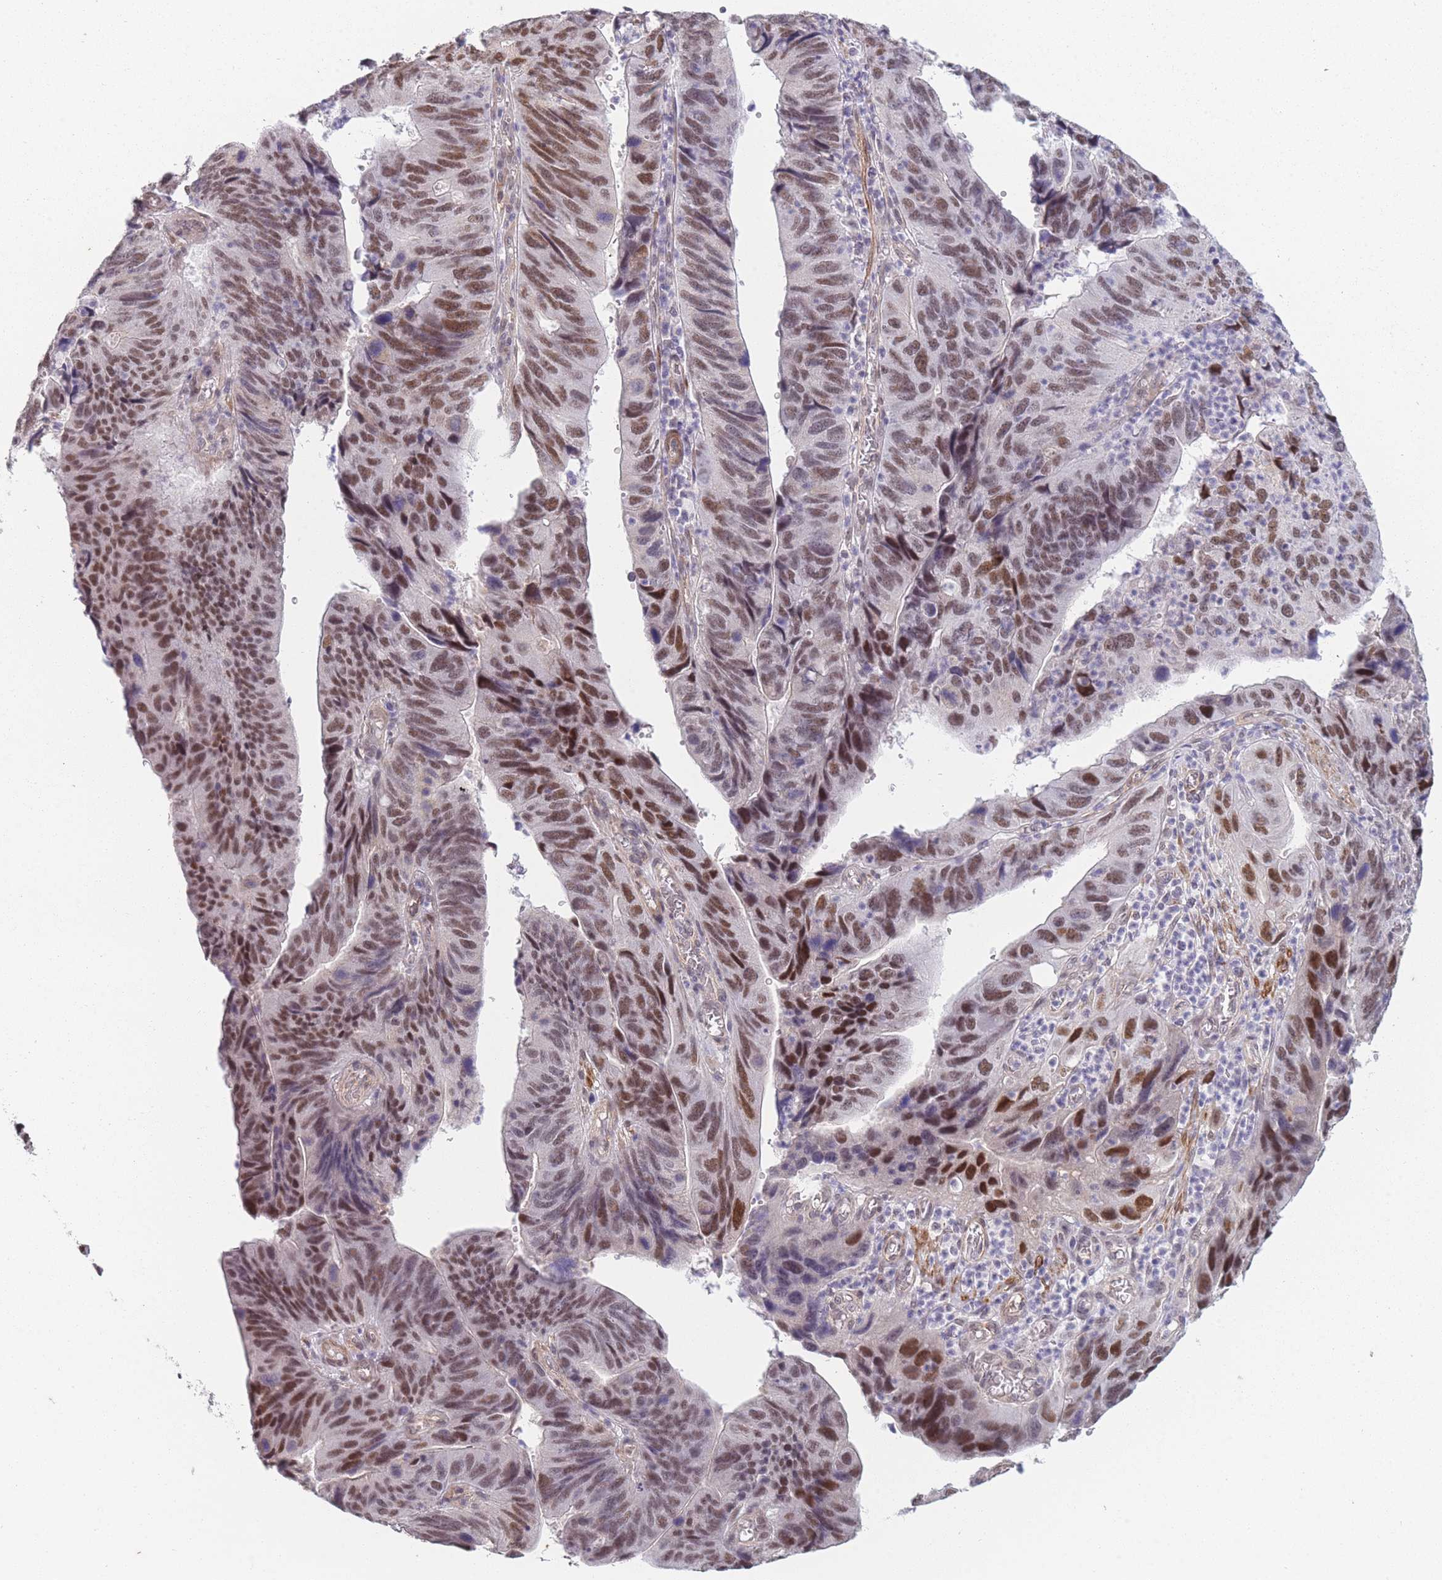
{"staining": {"intensity": "moderate", "quantity": ">75%", "location": "nuclear"}, "tissue": "stomach cancer", "cell_type": "Tumor cells", "image_type": "cancer", "snomed": [{"axis": "morphology", "description": "Adenocarcinoma, NOS"}, {"axis": "topography", "description": "Stomach"}], "caption": "DAB (3,3'-diaminobenzidine) immunohistochemical staining of adenocarcinoma (stomach) shows moderate nuclear protein expression in approximately >75% of tumor cells. (DAB (3,3'-diaminobenzidine) IHC, brown staining for protein, blue staining for nuclei).", "gene": "SIN3B", "patient": {"sex": "male", "age": 59}}